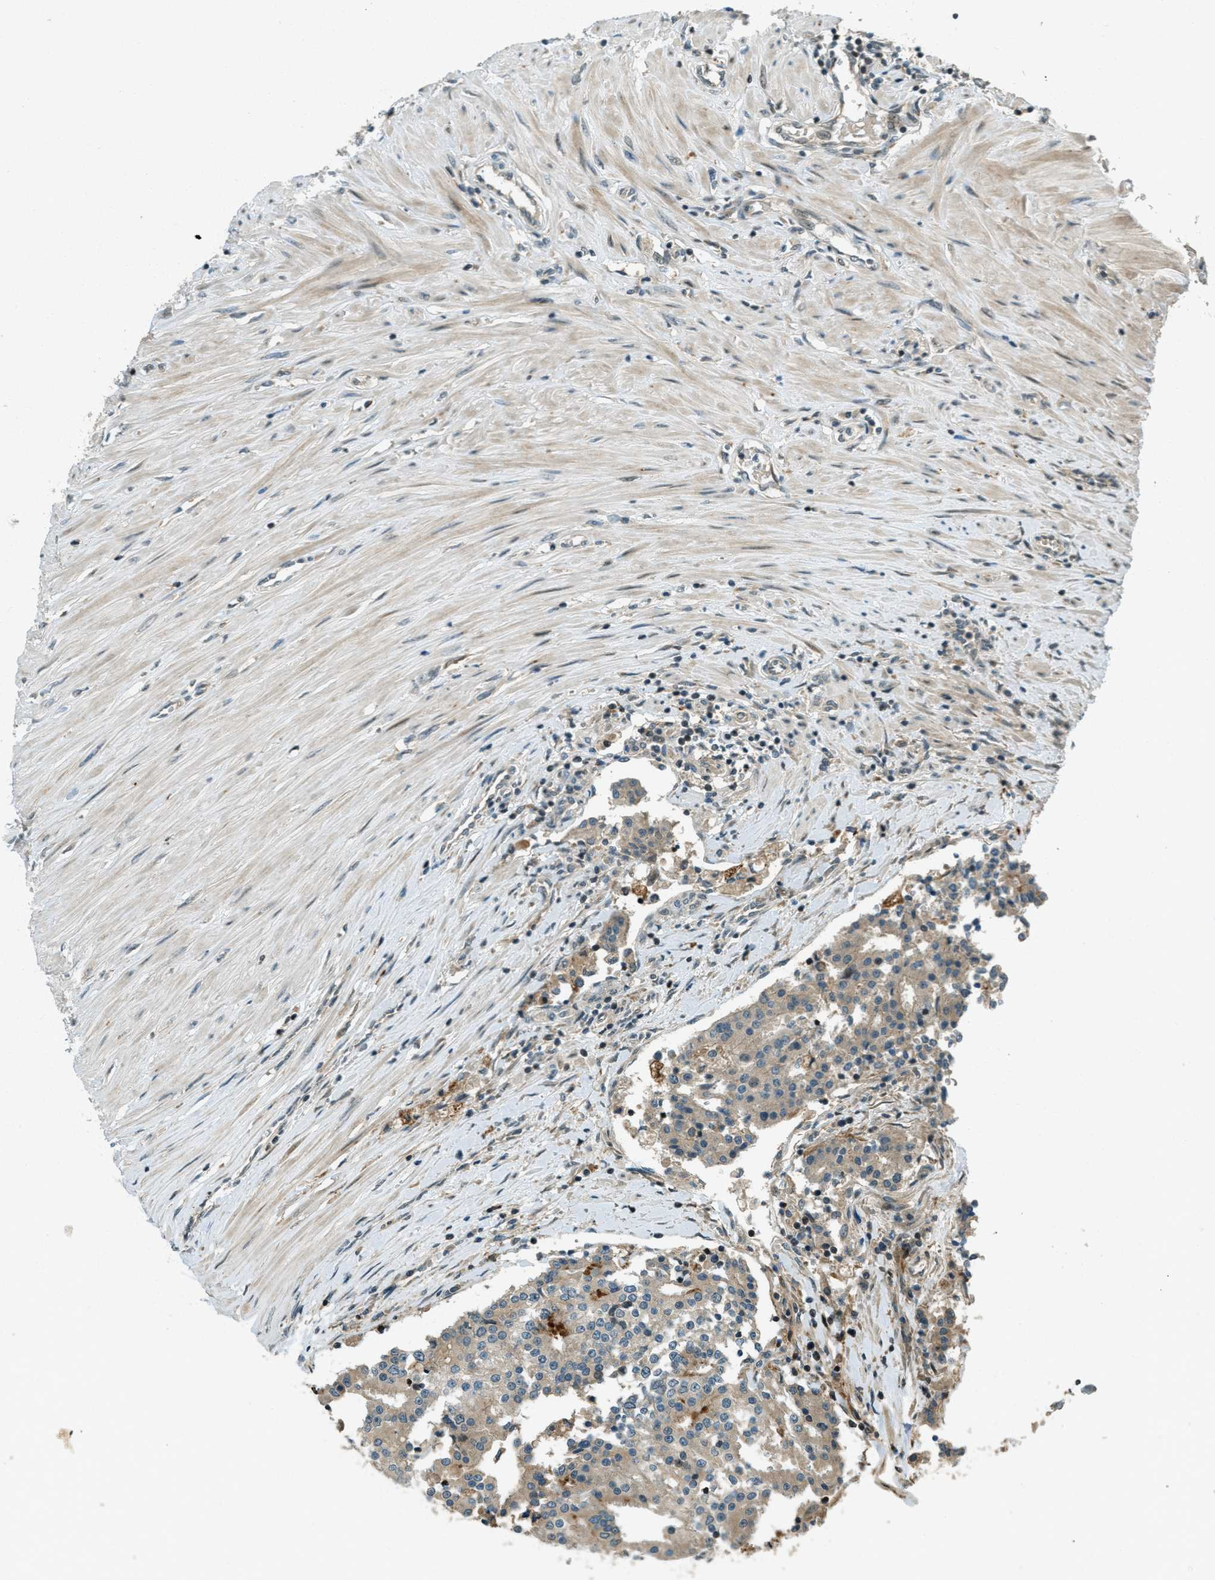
{"staining": {"intensity": "moderate", "quantity": ">75%", "location": "cytoplasmic/membranous"}, "tissue": "seminal vesicle", "cell_type": "Glandular cells", "image_type": "normal", "snomed": [{"axis": "morphology", "description": "Normal tissue, NOS"}, {"axis": "morphology", "description": "Adenocarcinoma, High grade"}, {"axis": "topography", "description": "Prostate"}, {"axis": "topography", "description": "Seminal veicle"}], "caption": "About >75% of glandular cells in benign human seminal vesicle display moderate cytoplasmic/membranous protein staining as visualized by brown immunohistochemical staining.", "gene": "PTPN23", "patient": {"sex": "male", "age": 55}}